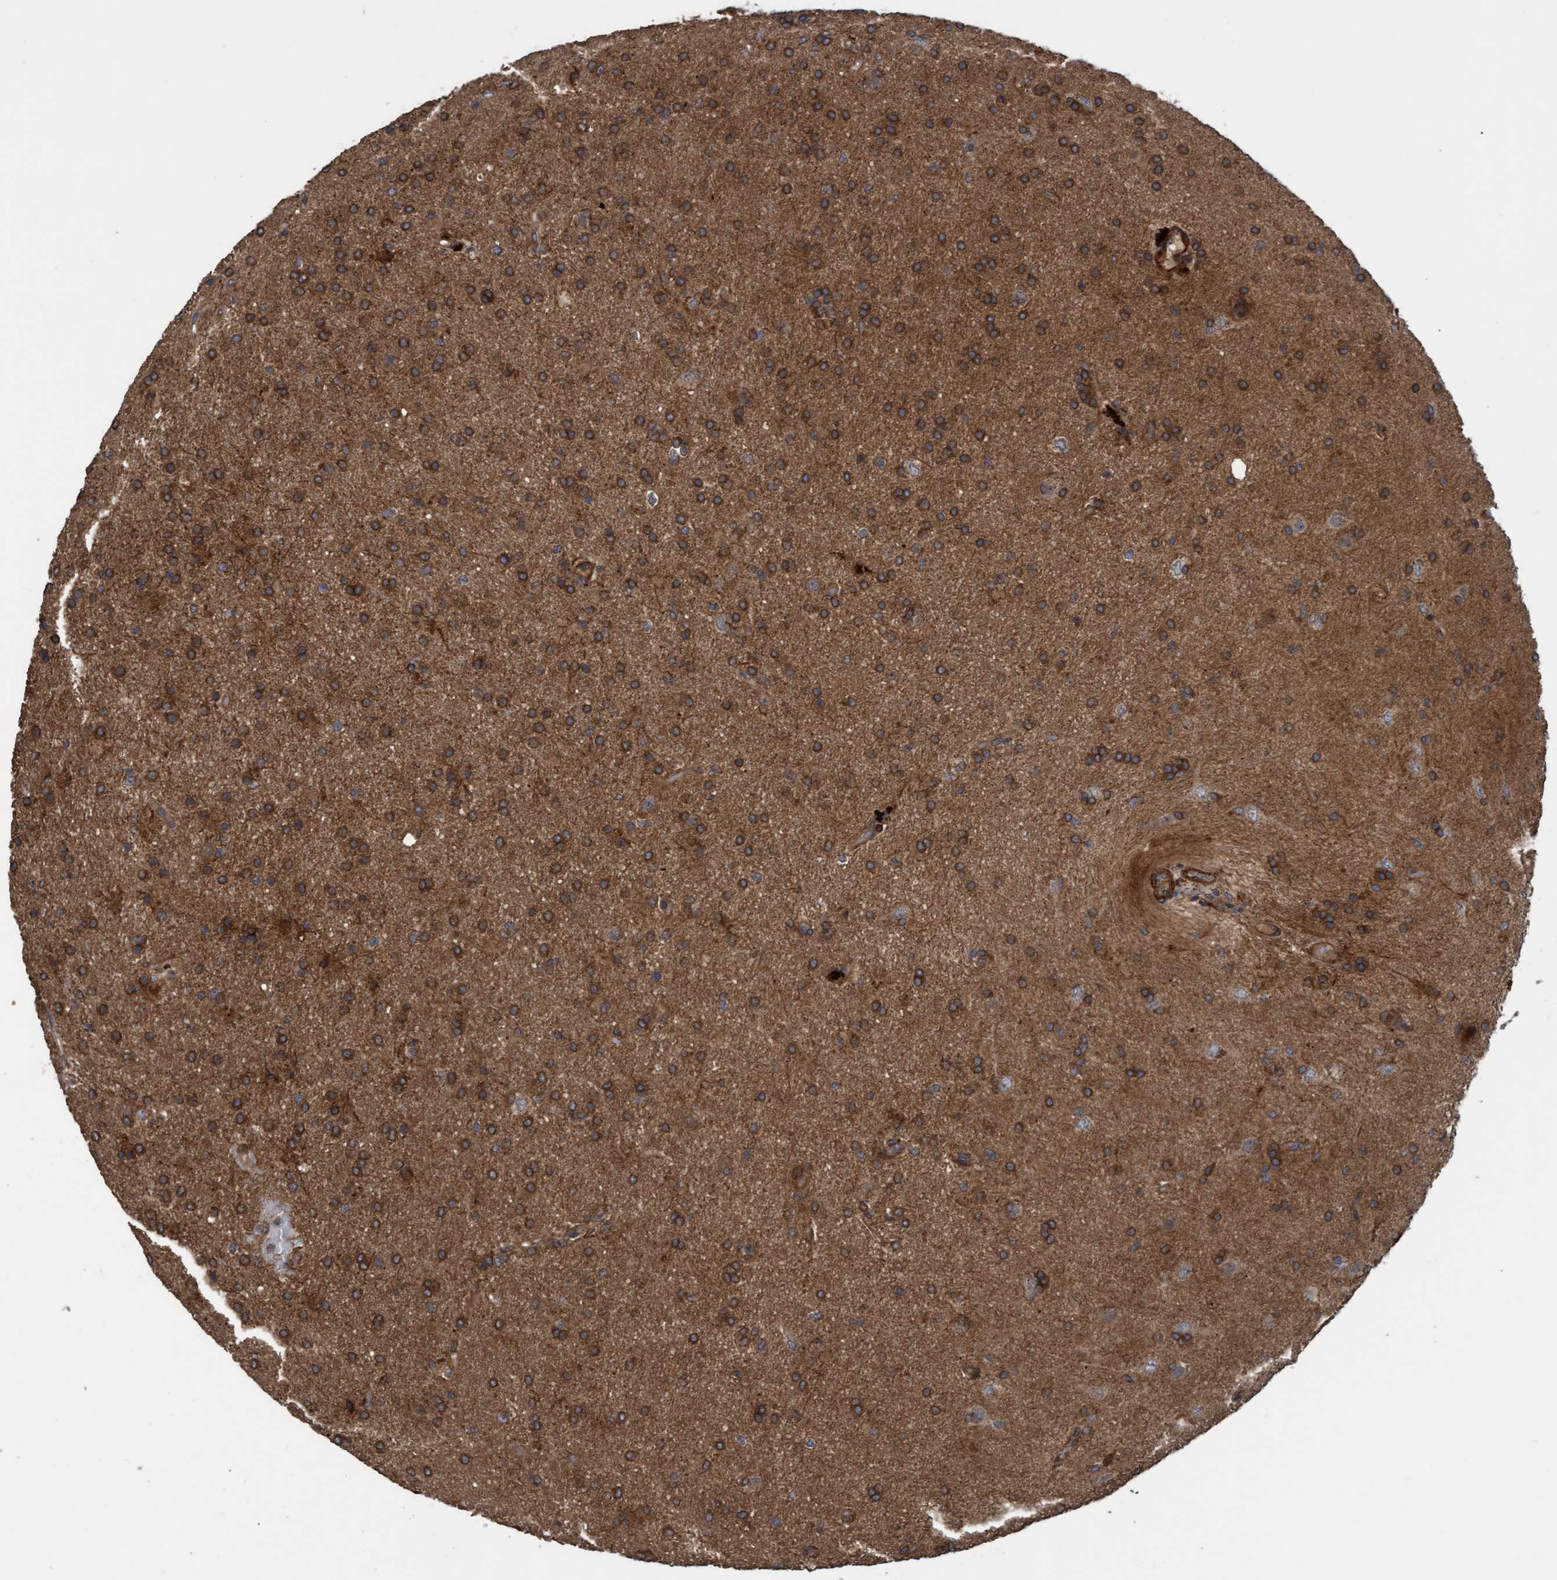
{"staining": {"intensity": "strong", "quantity": ">75%", "location": "cytoplasmic/membranous"}, "tissue": "glioma", "cell_type": "Tumor cells", "image_type": "cancer", "snomed": [{"axis": "morphology", "description": "Glioma, malignant, High grade"}, {"axis": "topography", "description": "Brain"}], "caption": "Glioma stained for a protein (brown) exhibits strong cytoplasmic/membranous positive expression in about >75% of tumor cells.", "gene": "GGT6", "patient": {"sex": "male", "age": 72}}